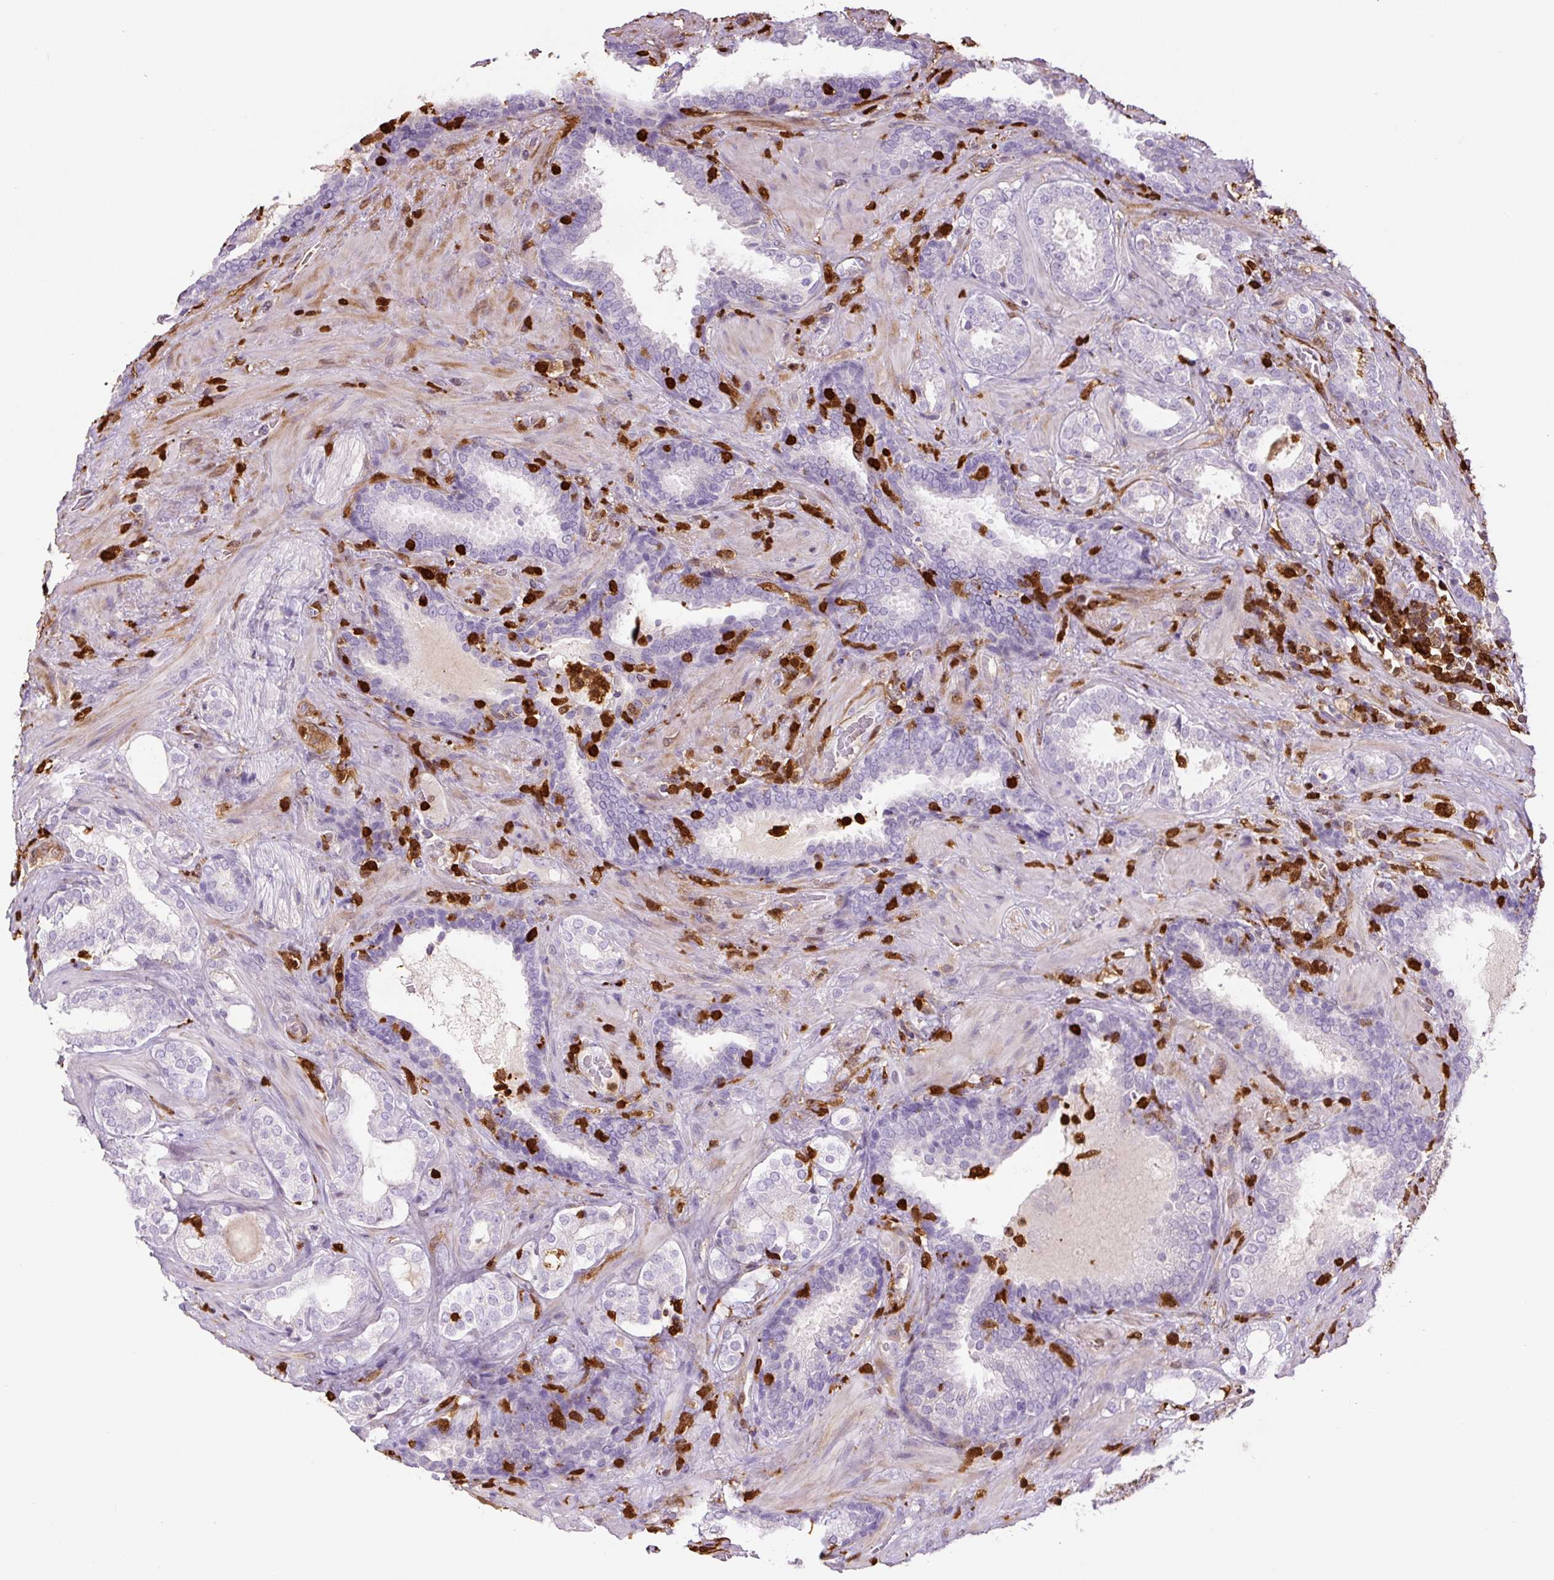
{"staining": {"intensity": "negative", "quantity": "none", "location": "none"}, "tissue": "prostate cancer", "cell_type": "Tumor cells", "image_type": "cancer", "snomed": [{"axis": "morphology", "description": "Adenocarcinoma, High grade"}, {"axis": "topography", "description": "Prostate"}], "caption": "Micrograph shows no protein staining in tumor cells of prostate adenocarcinoma (high-grade) tissue. (Brightfield microscopy of DAB (3,3'-diaminobenzidine) immunohistochemistry at high magnification).", "gene": "S100A4", "patient": {"sex": "male", "age": 65}}